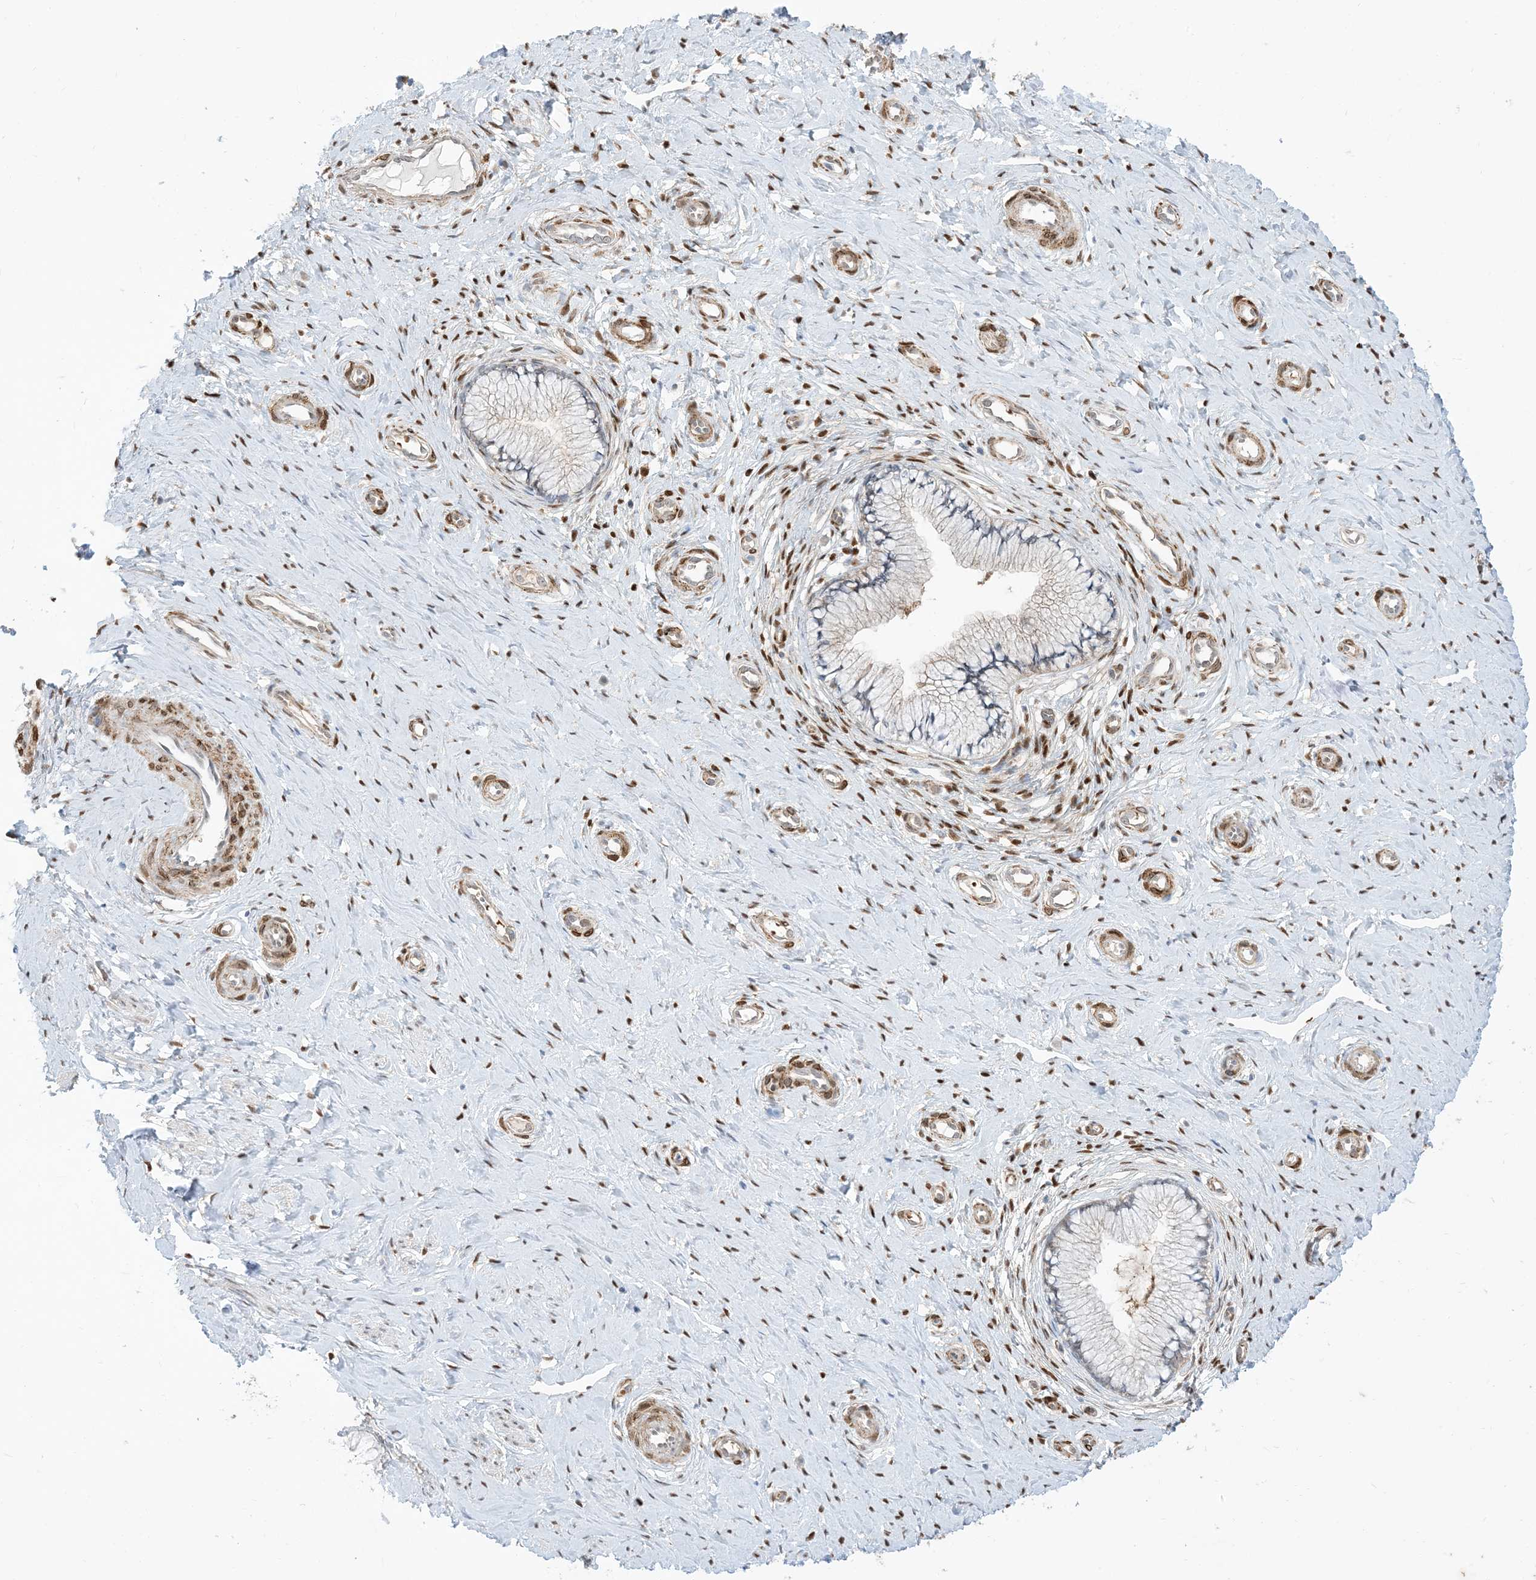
{"staining": {"intensity": "weak", "quantity": "<25%", "location": "cytoplasmic/membranous"}, "tissue": "cervix", "cell_type": "Glandular cells", "image_type": "normal", "snomed": [{"axis": "morphology", "description": "Normal tissue, NOS"}, {"axis": "topography", "description": "Cervix"}], "caption": "Immunohistochemical staining of unremarkable human cervix demonstrates no significant expression in glandular cells. The staining is performed using DAB (3,3'-diaminobenzidine) brown chromogen with nuclei counter-stained in using hematoxylin.", "gene": "RIN1", "patient": {"sex": "female", "age": 36}}